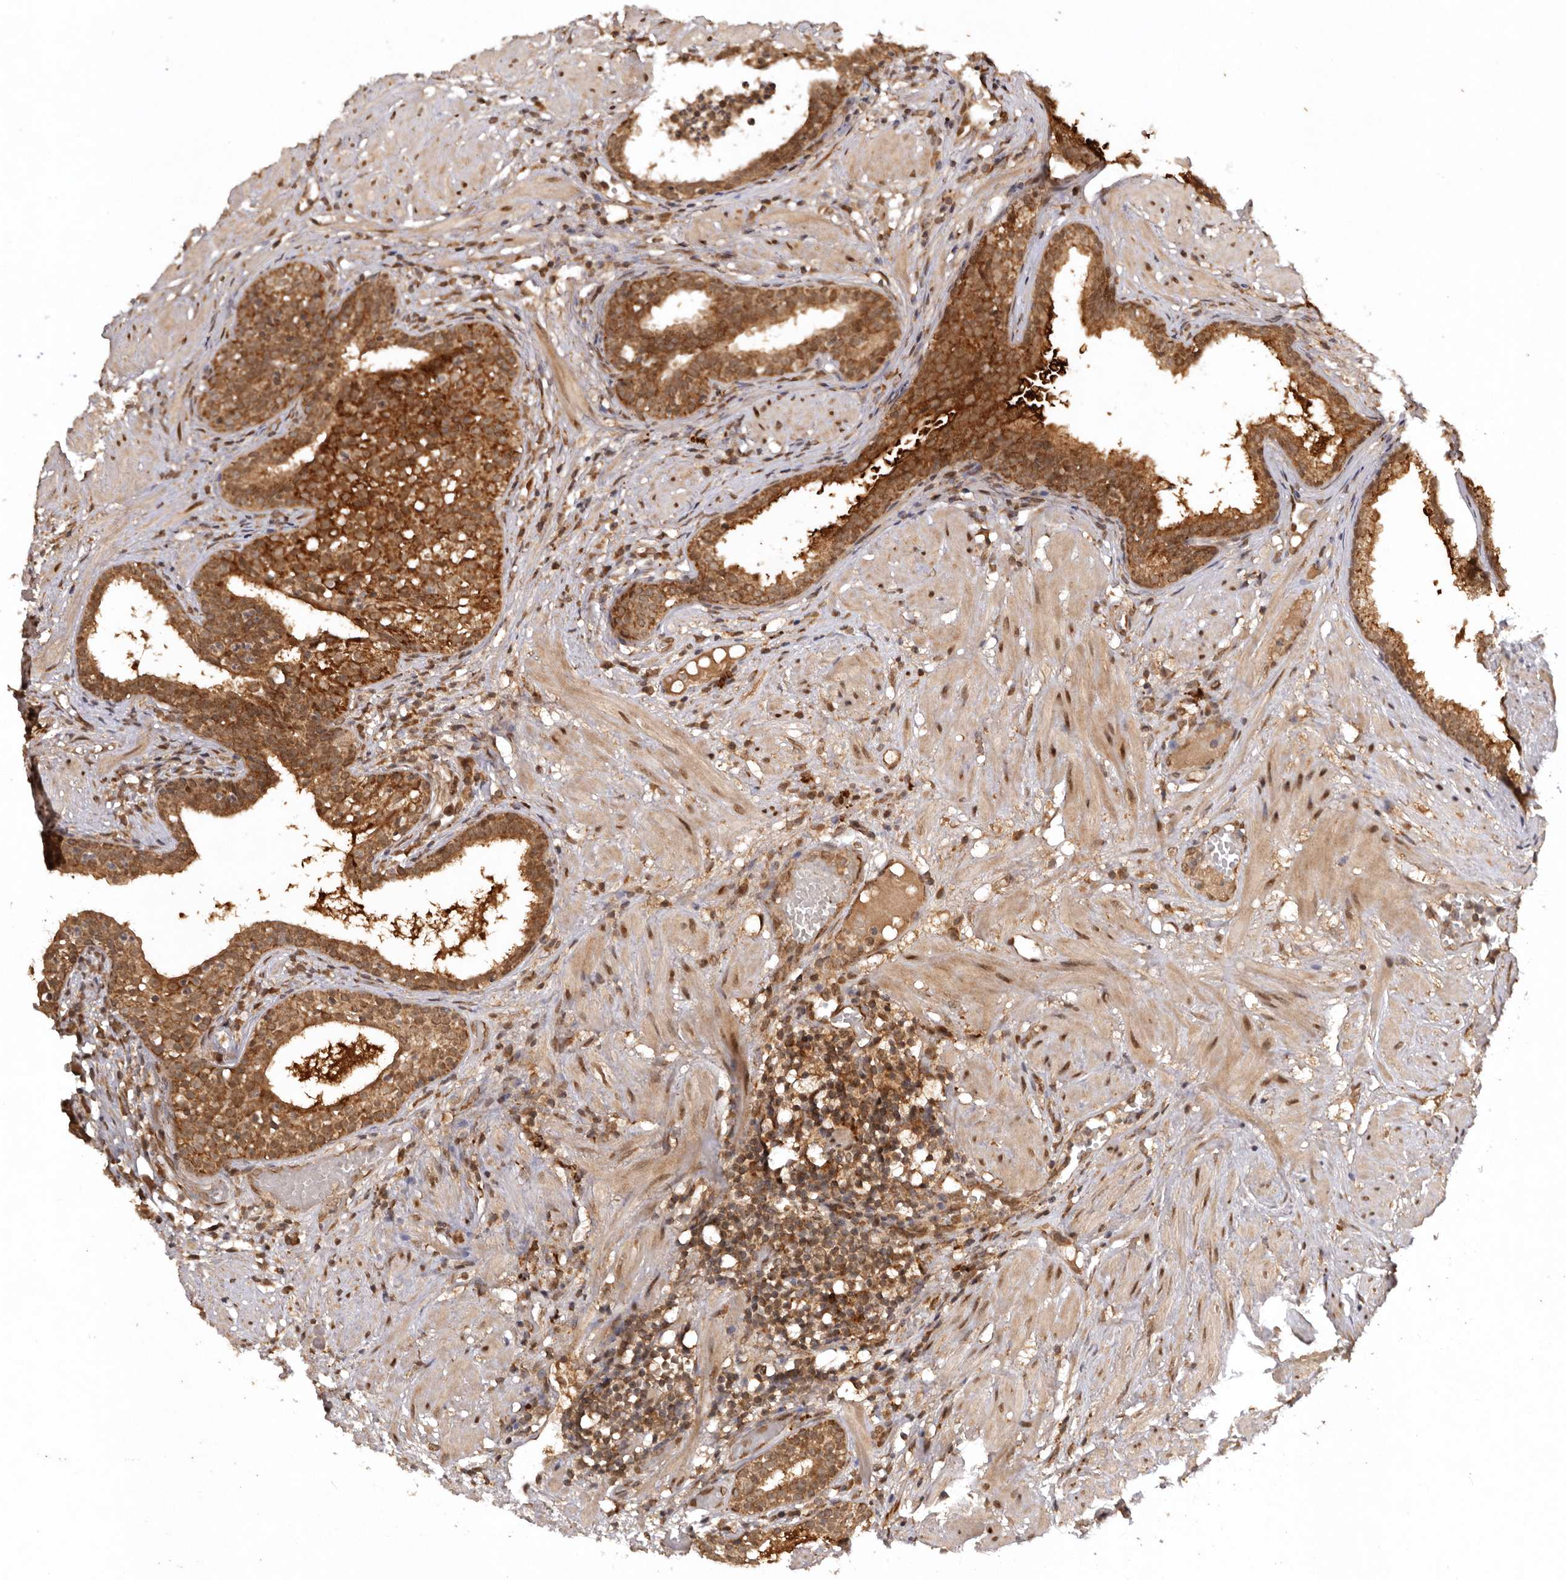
{"staining": {"intensity": "strong", "quantity": ">75%", "location": "cytoplasmic/membranous"}, "tissue": "prostate cancer", "cell_type": "Tumor cells", "image_type": "cancer", "snomed": [{"axis": "morphology", "description": "Adenocarcinoma, Low grade"}, {"axis": "topography", "description": "Prostate"}], "caption": "This micrograph displays prostate cancer stained with immunohistochemistry to label a protein in brown. The cytoplasmic/membranous of tumor cells show strong positivity for the protein. Nuclei are counter-stained blue.", "gene": "TARS2", "patient": {"sex": "male", "age": 88}}